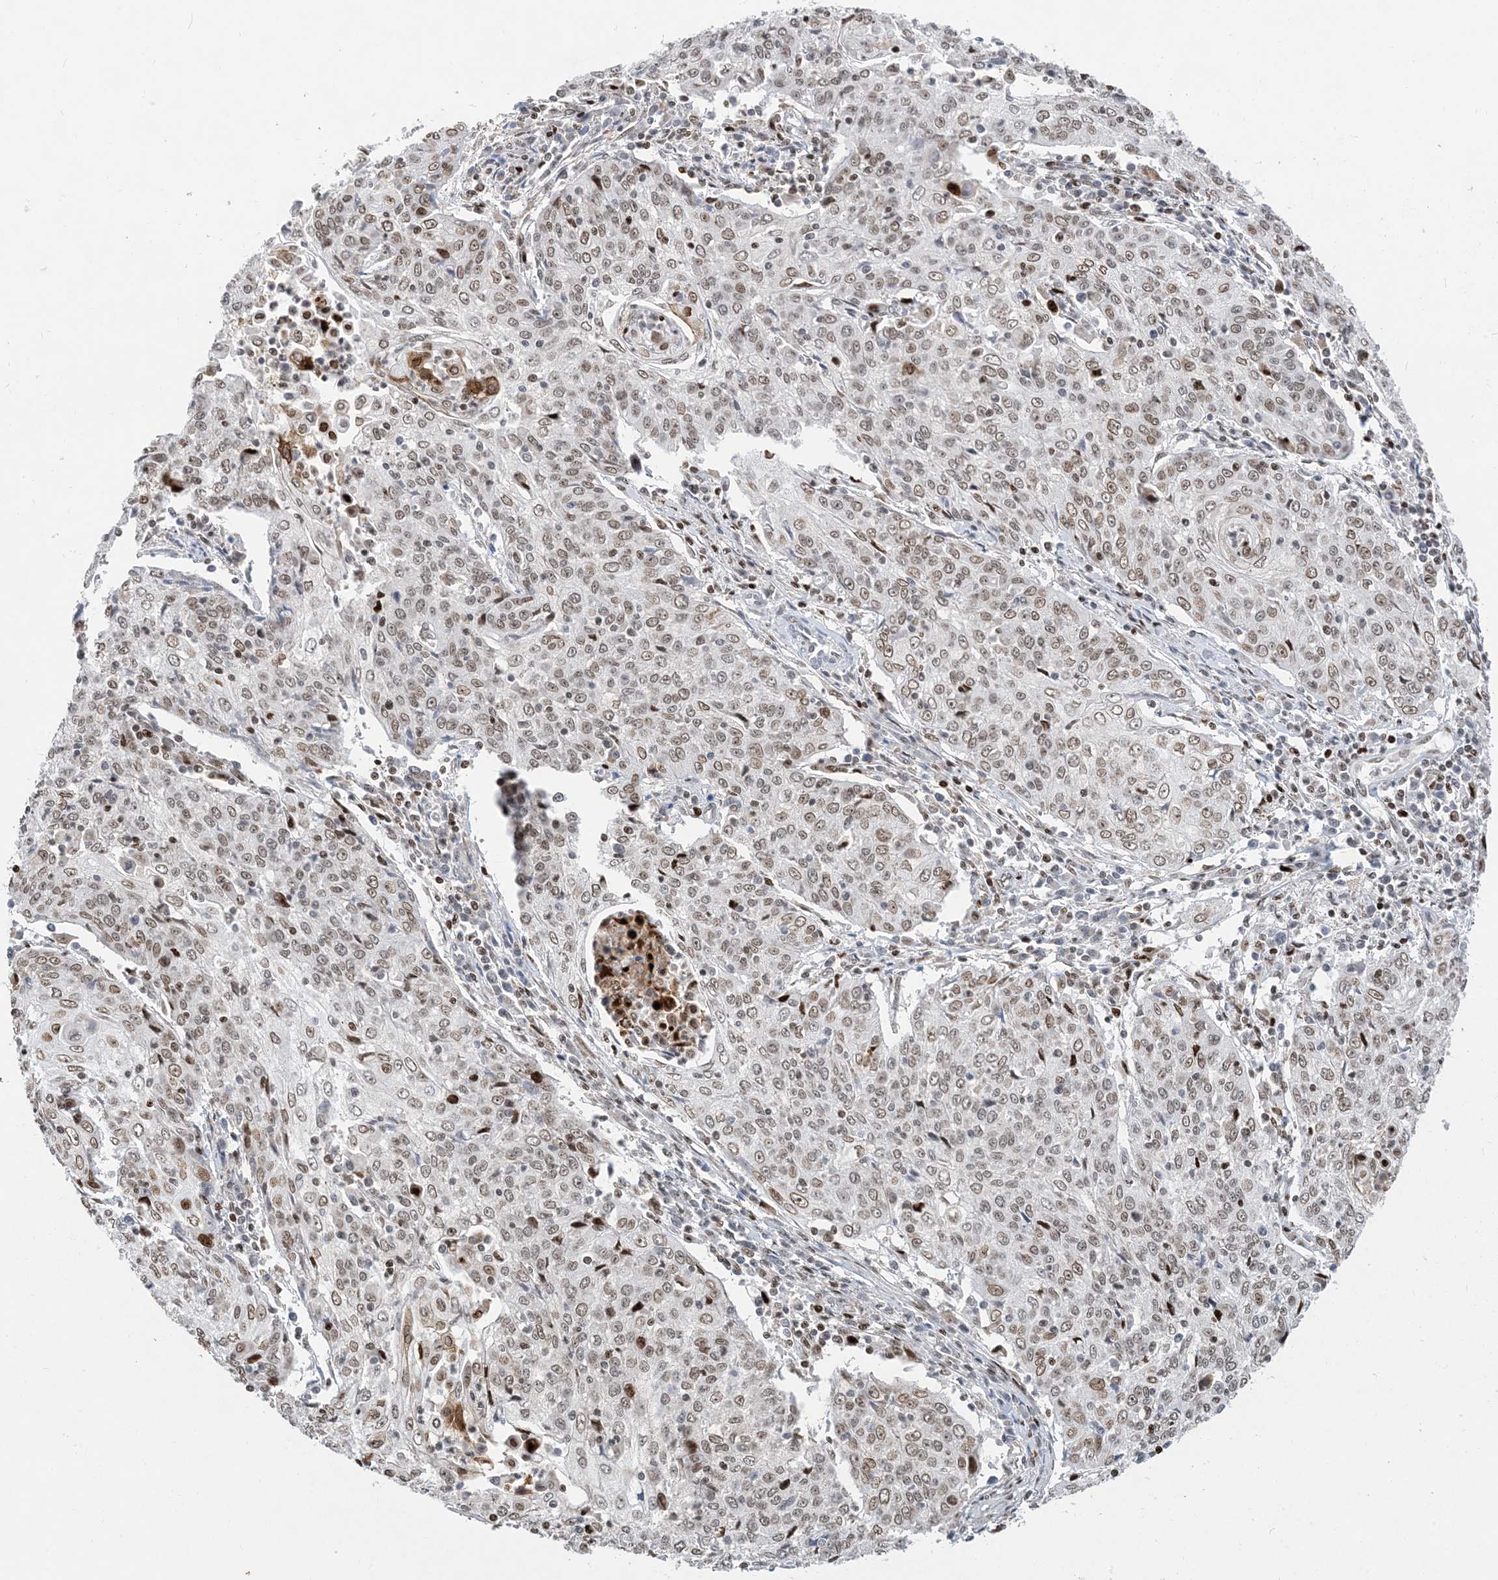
{"staining": {"intensity": "moderate", "quantity": ">75%", "location": "nuclear"}, "tissue": "cervical cancer", "cell_type": "Tumor cells", "image_type": "cancer", "snomed": [{"axis": "morphology", "description": "Squamous cell carcinoma, NOS"}, {"axis": "topography", "description": "Cervix"}], "caption": "Immunohistochemistry (DAB (3,3'-diaminobenzidine)) staining of cervical cancer demonstrates moderate nuclear protein expression in approximately >75% of tumor cells.", "gene": "SLC25A53", "patient": {"sex": "female", "age": 48}}